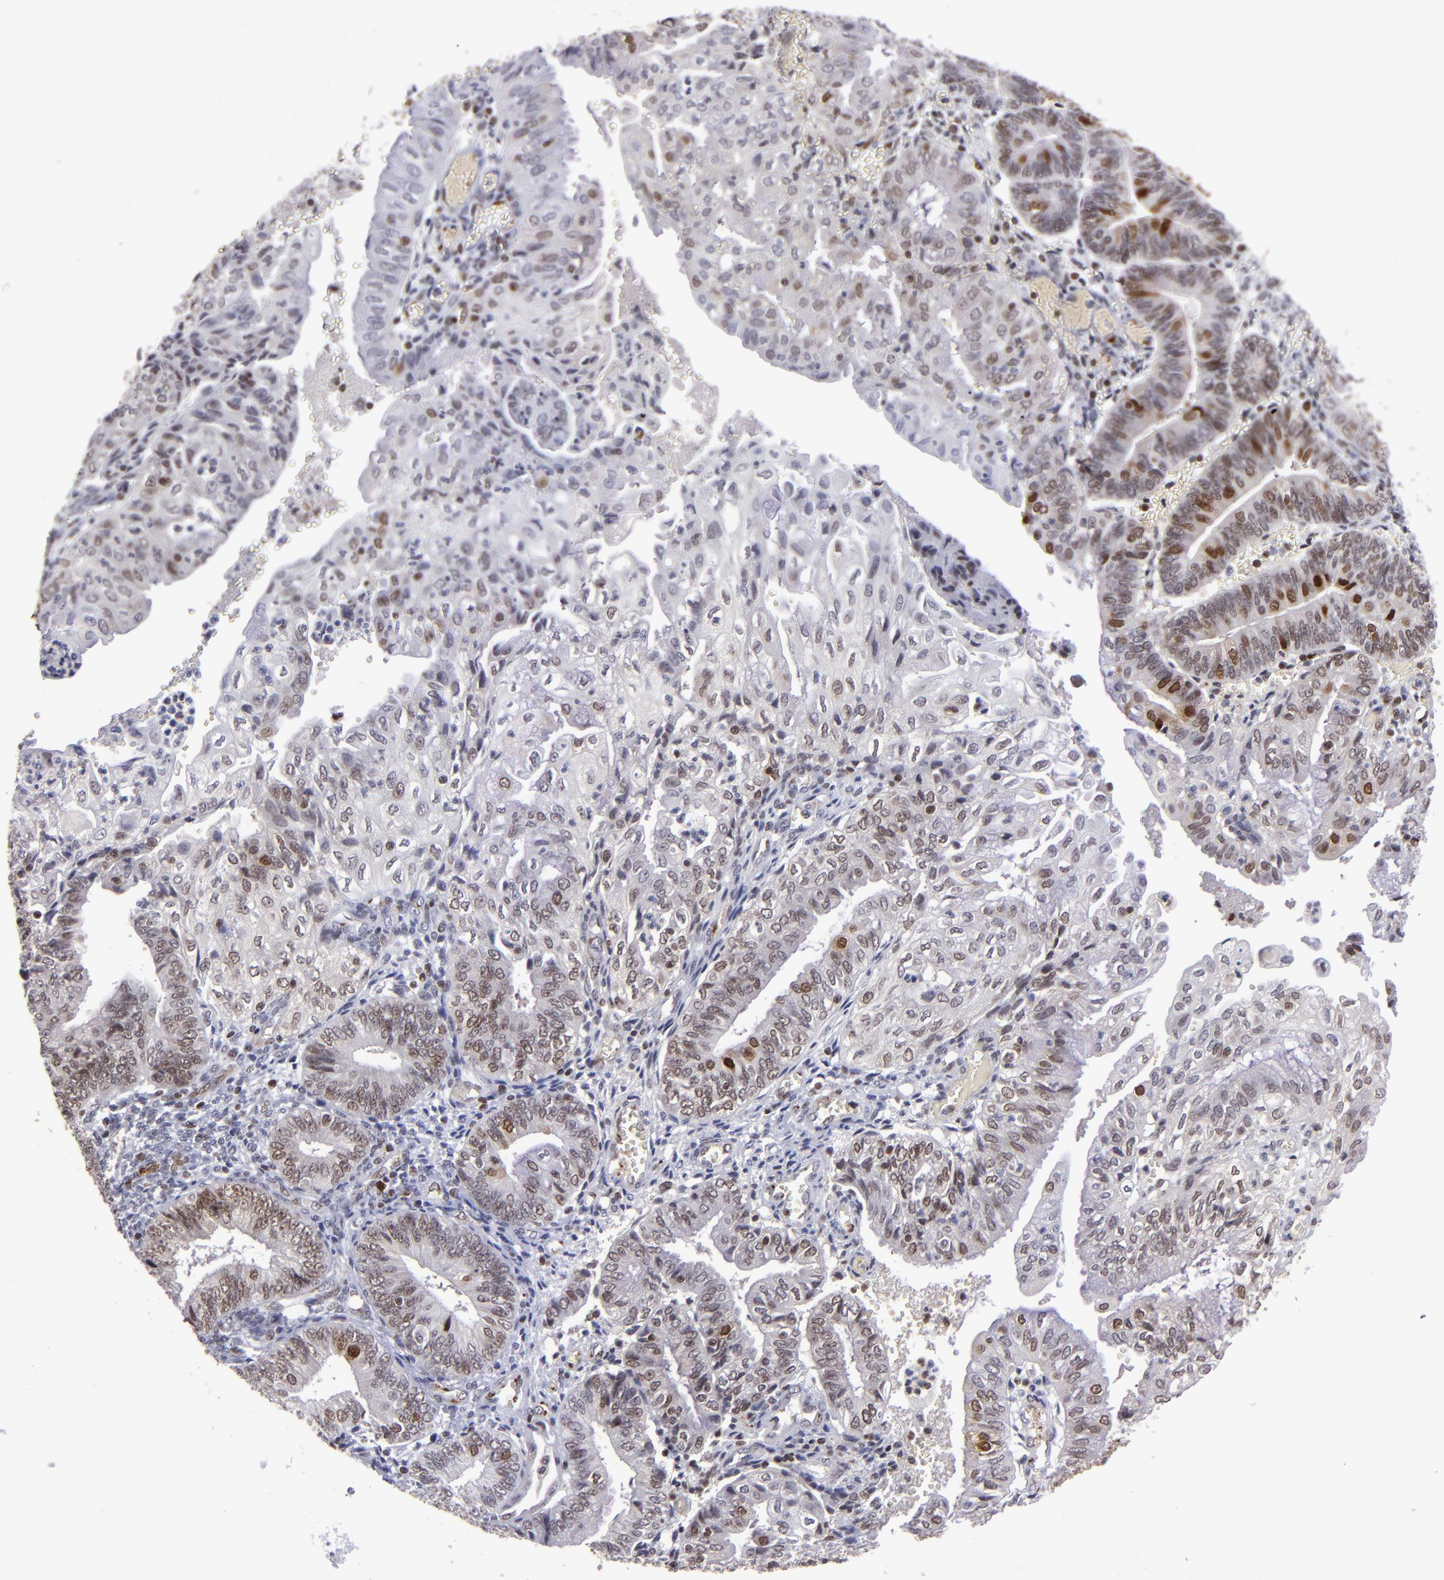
{"staining": {"intensity": "strong", "quantity": "<25%", "location": "nuclear"}, "tissue": "endometrial cancer", "cell_type": "Tumor cells", "image_type": "cancer", "snomed": [{"axis": "morphology", "description": "Adenocarcinoma, NOS"}, {"axis": "topography", "description": "Endometrium"}], "caption": "Protein staining displays strong nuclear expression in about <25% of tumor cells in endometrial cancer. The staining was performed using DAB, with brown indicating positive protein expression. Nuclei are stained blue with hematoxylin.", "gene": "MGMT", "patient": {"sex": "female", "age": 55}}